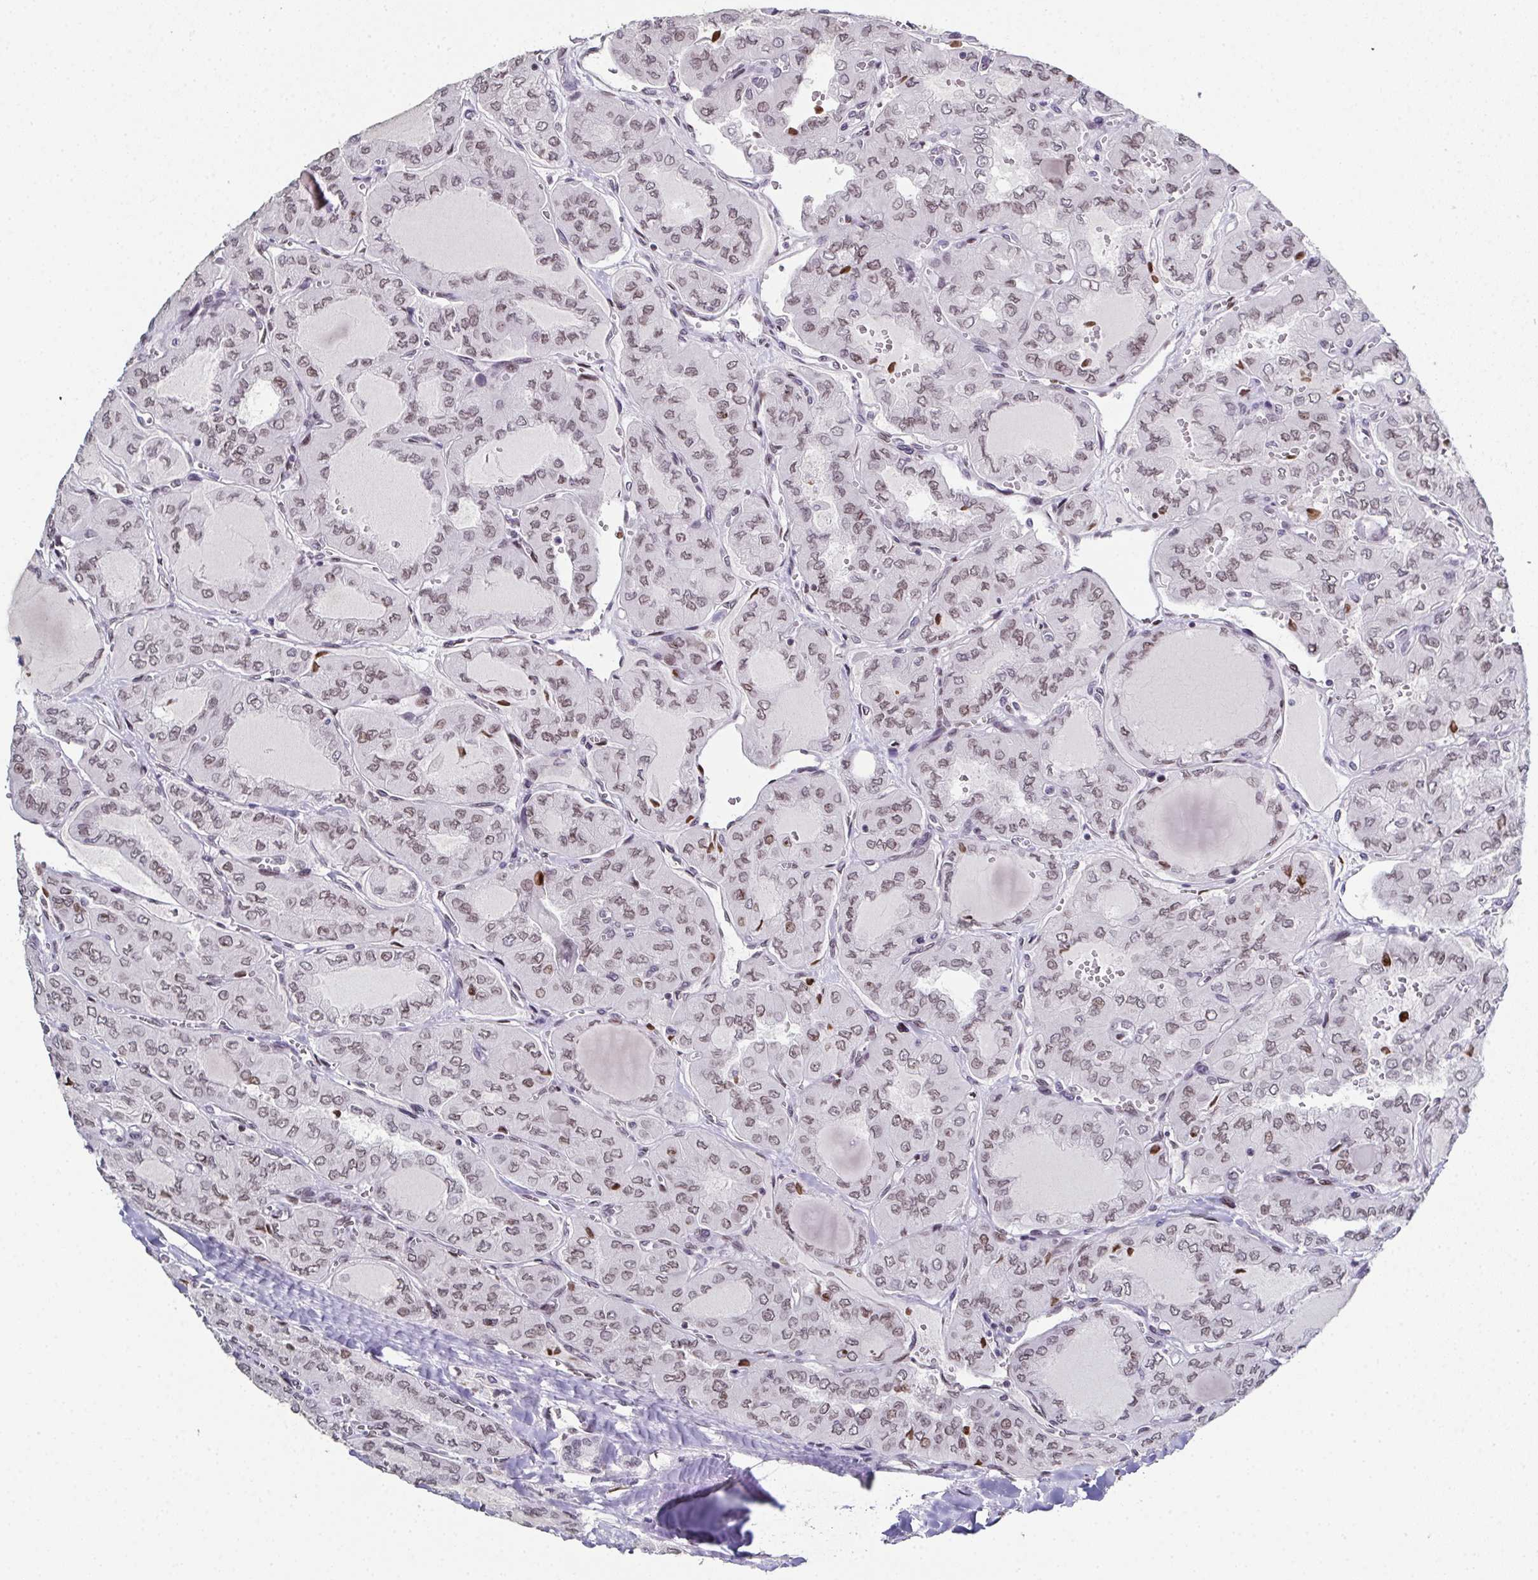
{"staining": {"intensity": "moderate", "quantity": "<25%", "location": "nuclear"}, "tissue": "thyroid cancer", "cell_type": "Tumor cells", "image_type": "cancer", "snomed": [{"axis": "morphology", "description": "Papillary adenocarcinoma, NOS"}, {"axis": "topography", "description": "Thyroid gland"}], "caption": "Protein analysis of thyroid cancer (papillary adenocarcinoma) tissue exhibits moderate nuclear positivity in about <25% of tumor cells.", "gene": "RB1", "patient": {"sex": "male", "age": 20}}